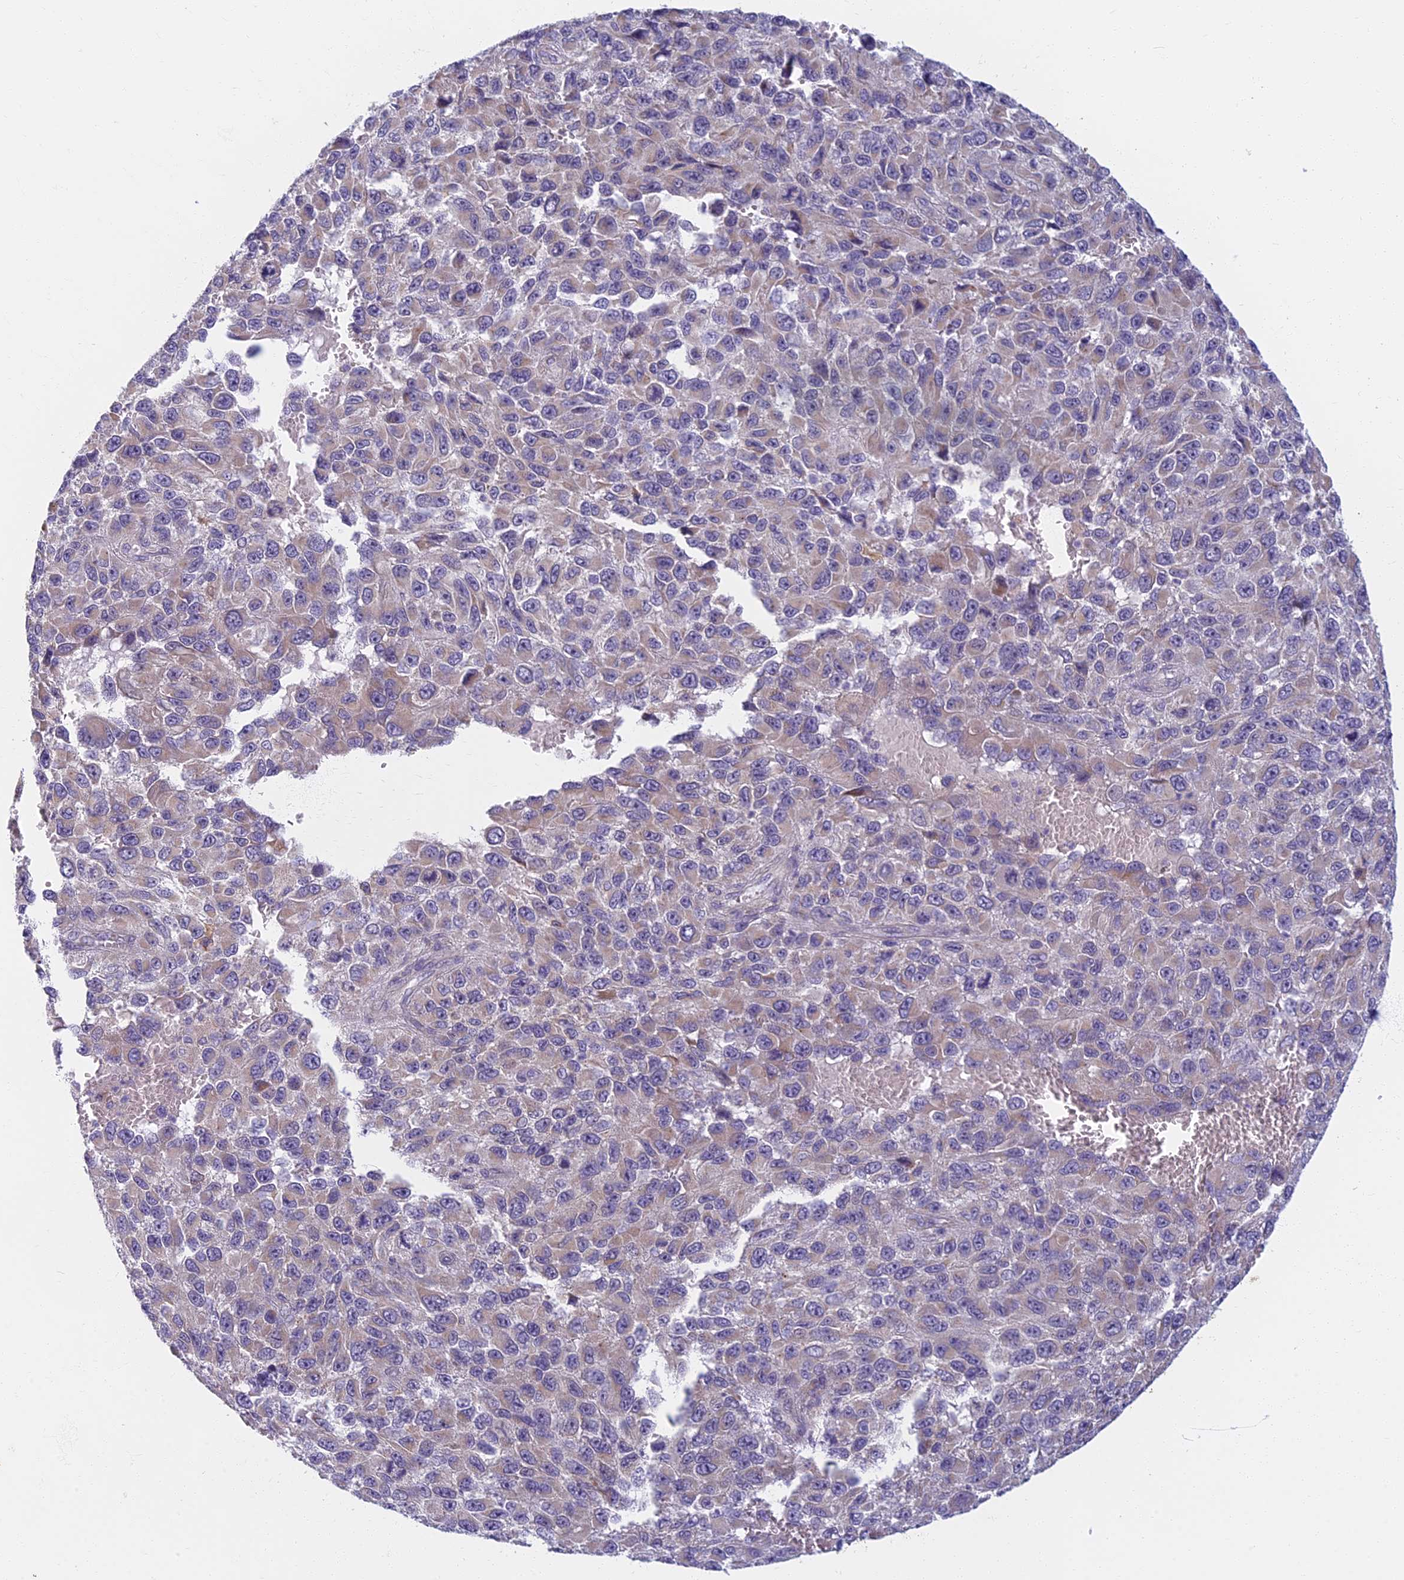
{"staining": {"intensity": "negative", "quantity": "none", "location": "none"}, "tissue": "melanoma", "cell_type": "Tumor cells", "image_type": "cancer", "snomed": [{"axis": "morphology", "description": "Normal tissue, NOS"}, {"axis": "morphology", "description": "Malignant melanoma, NOS"}, {"axis": "topography", "description": "Skin"}], "caption": "Immunohistochemistry histopathology image of neoplastic tissue: melanoma stained with DAB reveals no significant protein expression in tumor cells. (DAB (3,3'-diaminobenzidine) IHC with hematoxylin counter stain).", "gene": "DDX51", "patient": {"sex": "female", "age": 96}}